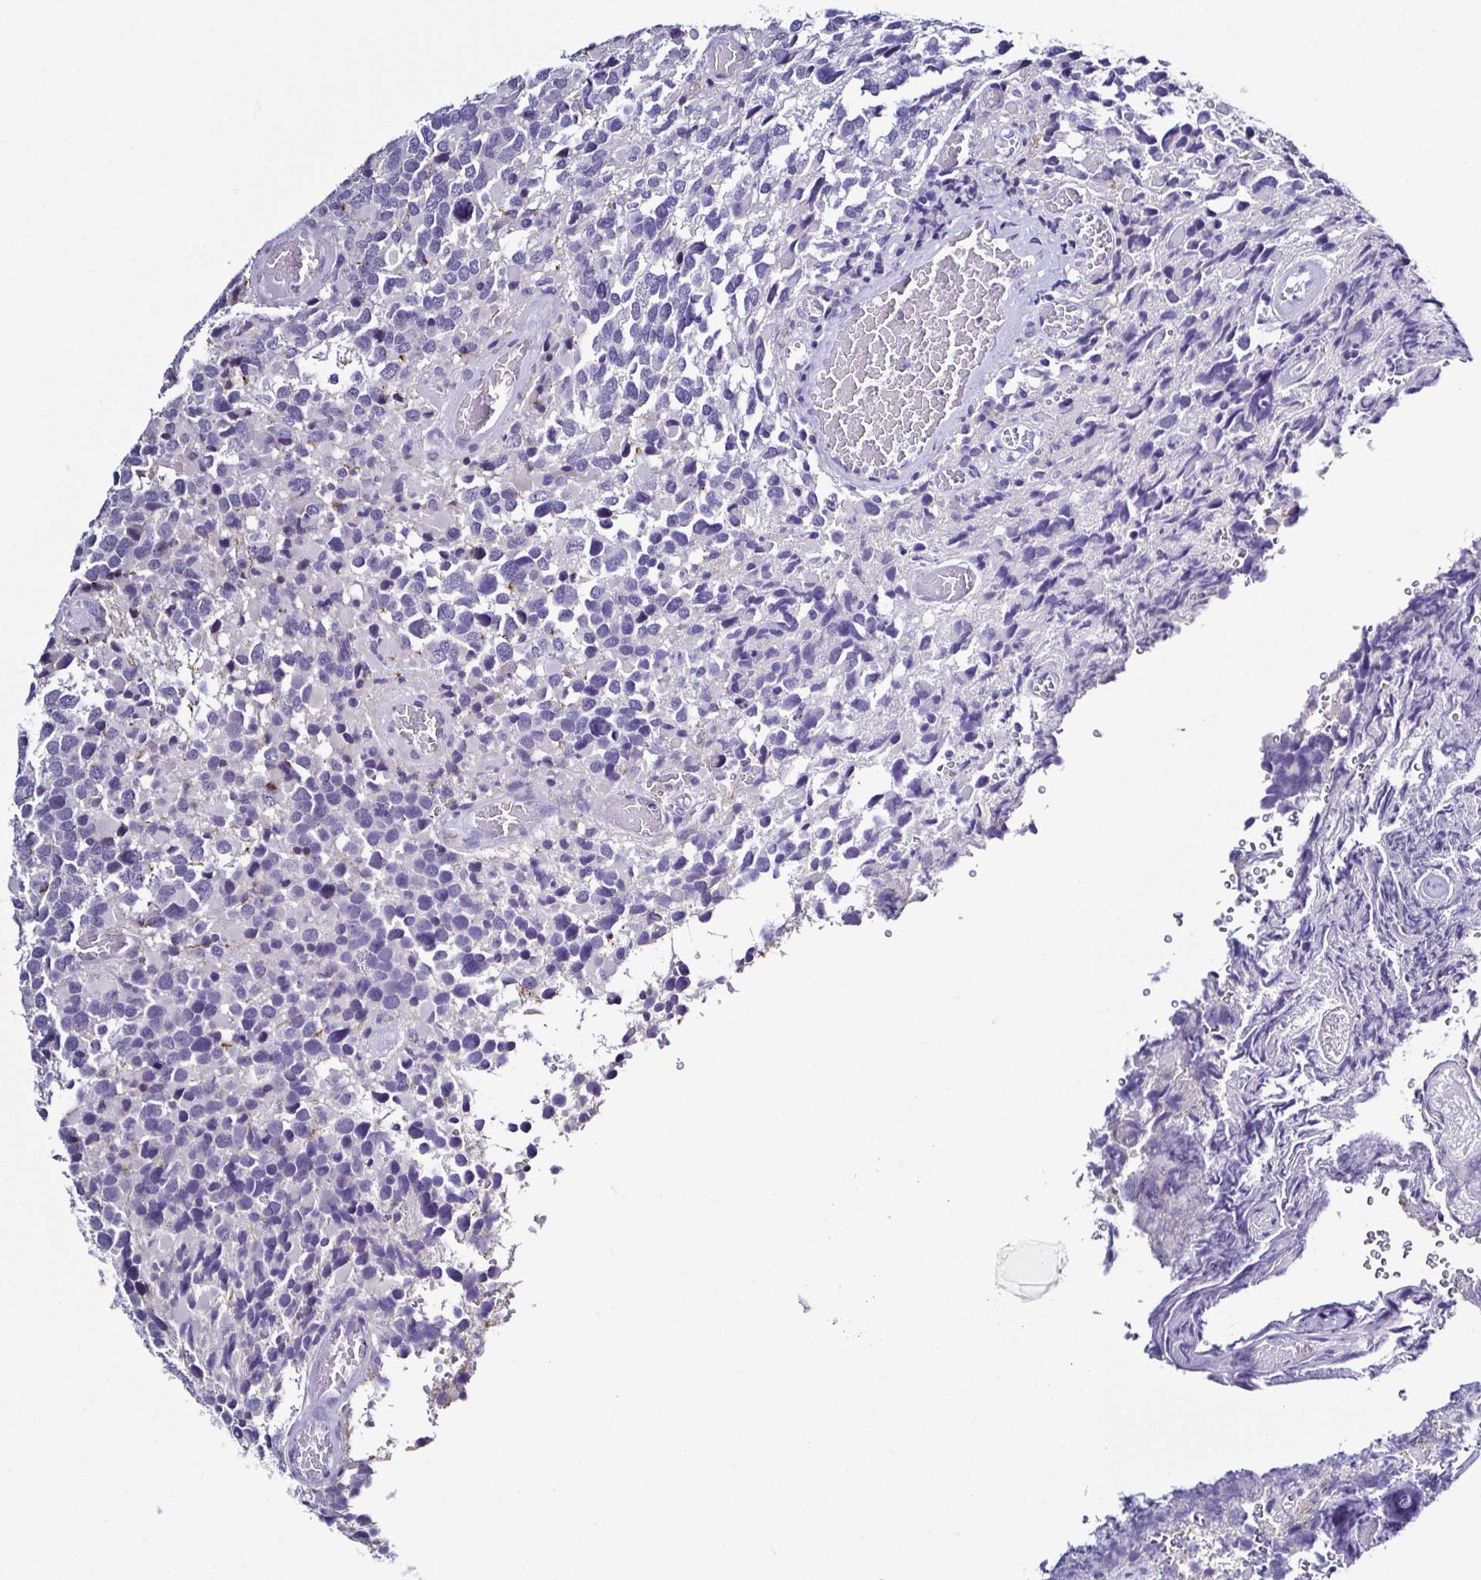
{"staining": {"intensity": "negative", "quantity": "none", "location": "none"}, "tissue": "glioma", "cell_type": "Tumor cells", "image_type": "cancer", "snomed": [{"axis": "morphology", "description": "Glioma, malignant, High grade"}, {"axis": "topography", "description": "Brain"}], "caption": "Tumor cells show no significant protein staining in malignant glioma (high-grade).", "gene": "TNNT2", "patient": {"sex": "female", "age": 40}}